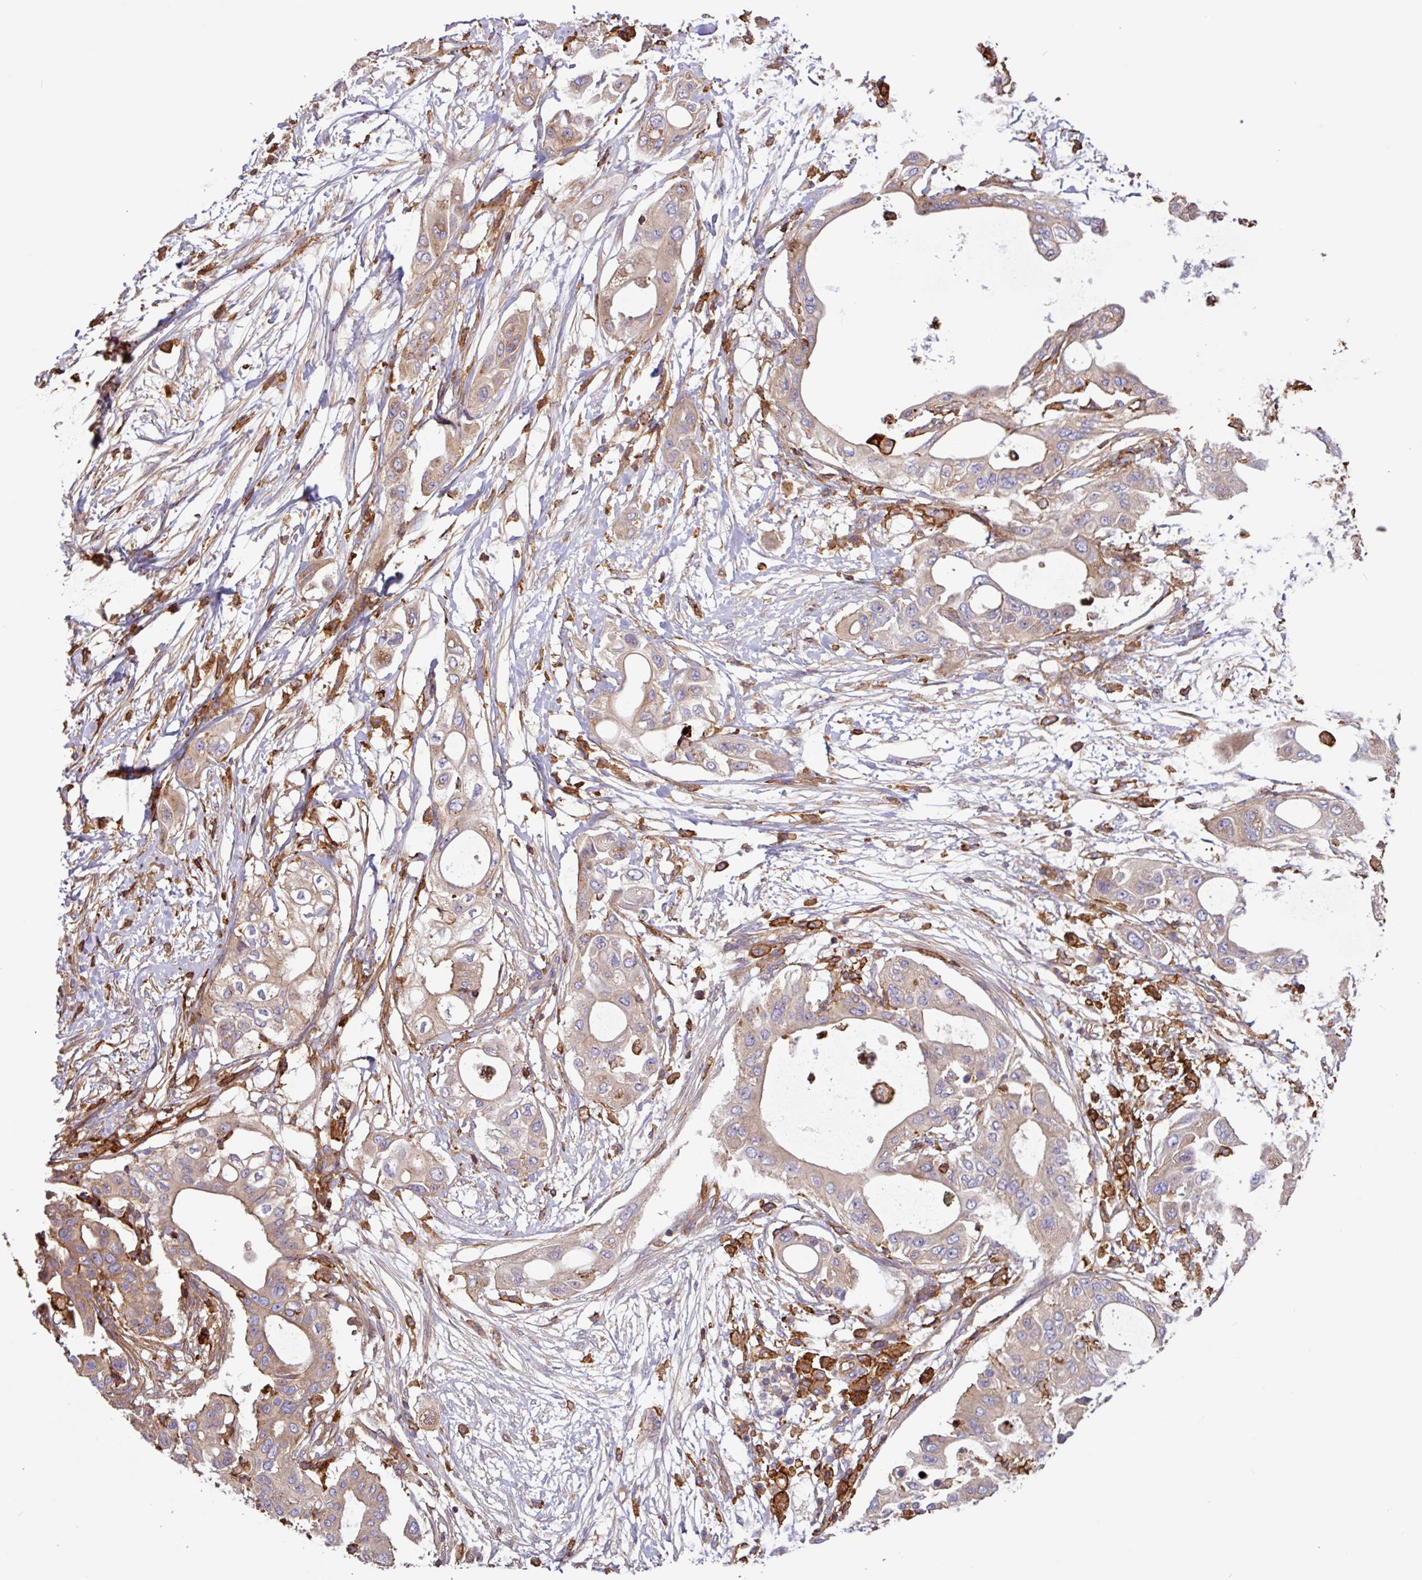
{"staining": {"intensity": "weak", "quantity": ">75%", "location": "cytoplasmic/membranous"}, "tissue": "pancreatic cancer", "cell_type": "Tumor cells", "image_type": "cancer", "snomed": [{"axis": "morphology", "description": "Adenocarcinoma, NOS"}, {"axis": "topography", "description": "Pancreas"}], "caption": "Protein analysis of pancreatic cancer (adenocarcinoma) tissue exhibits weak cytoplasmic/membranous expression in about >75% of tumor cells.", "gene": "ACTR3", "patient": {"sex": "male", "age": 68}}